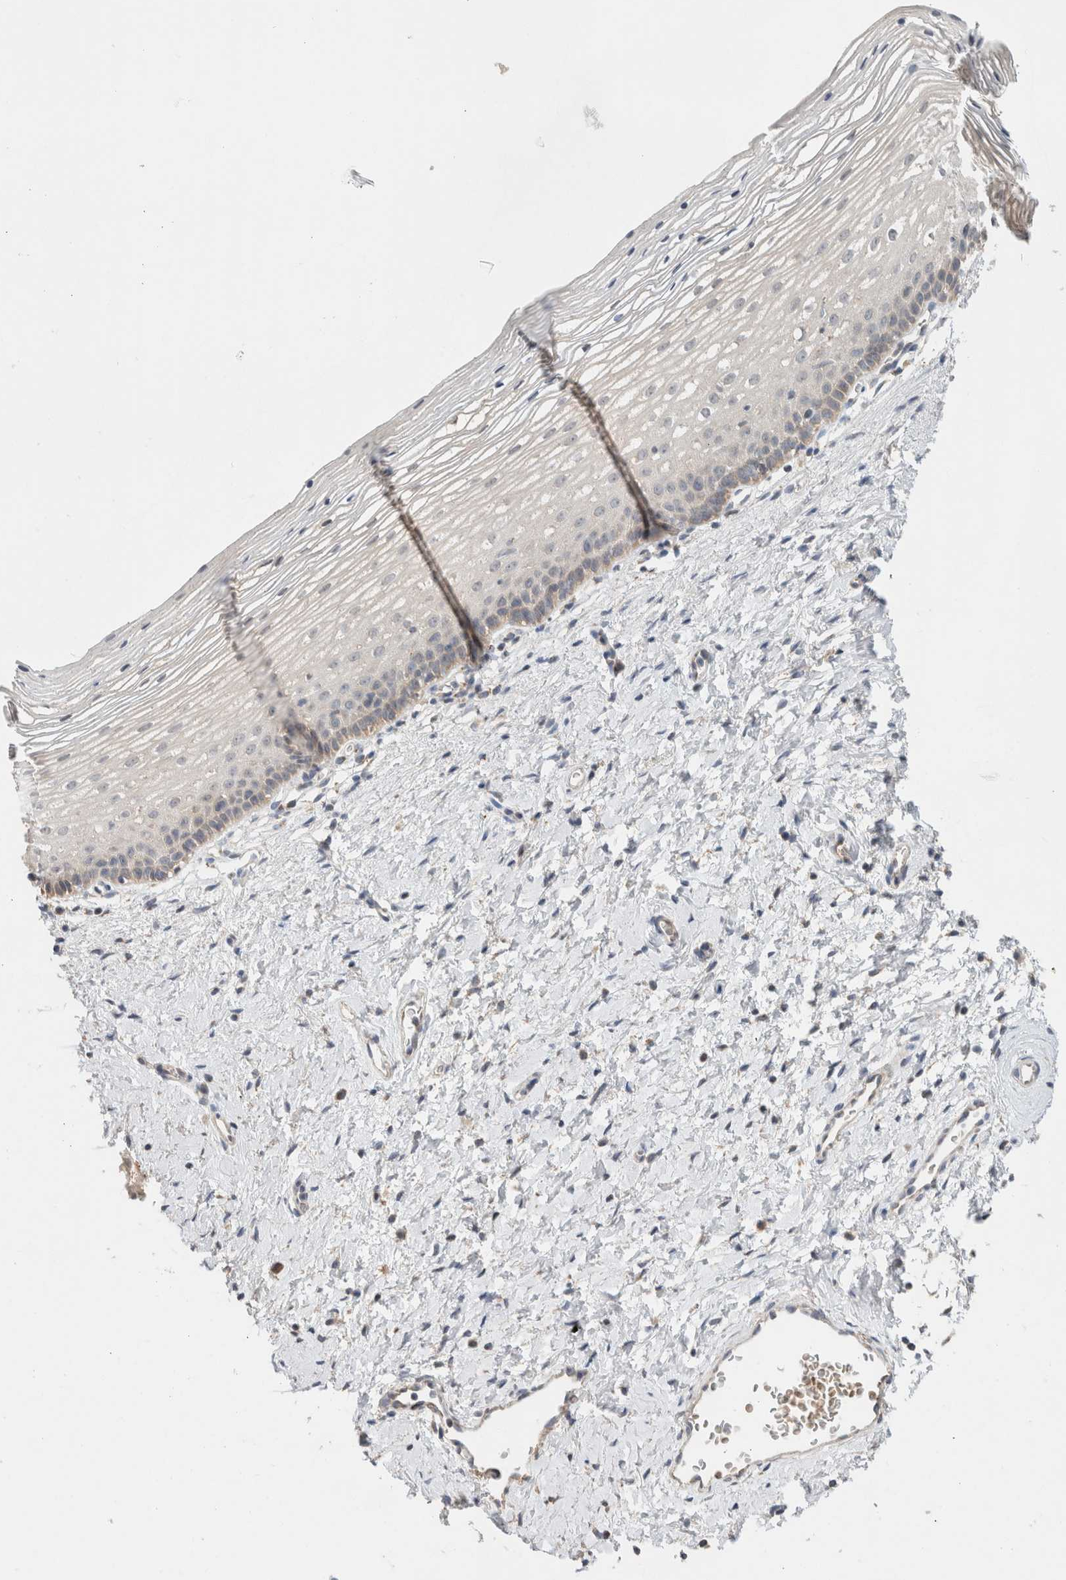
{"staining": {"intensity": "weak", "quantity": ">75%", "location": "cytoplasmic/membranous"}, "tissue": "cervix", "cell_type": "Glandular cells", "image_type": "normal", "snomed": [{"axis": "morphology", "description": "Normal tissue, NOS"}, {"axis": "topography", "description": "Cervix"}], "caption": "The immunohistochemical stain labels weak cytoplasmic/membranous staining in glandular cells of unremarkable cervix.", "gene": "CA13", "patient": {"sex": "female", "age": 72}}